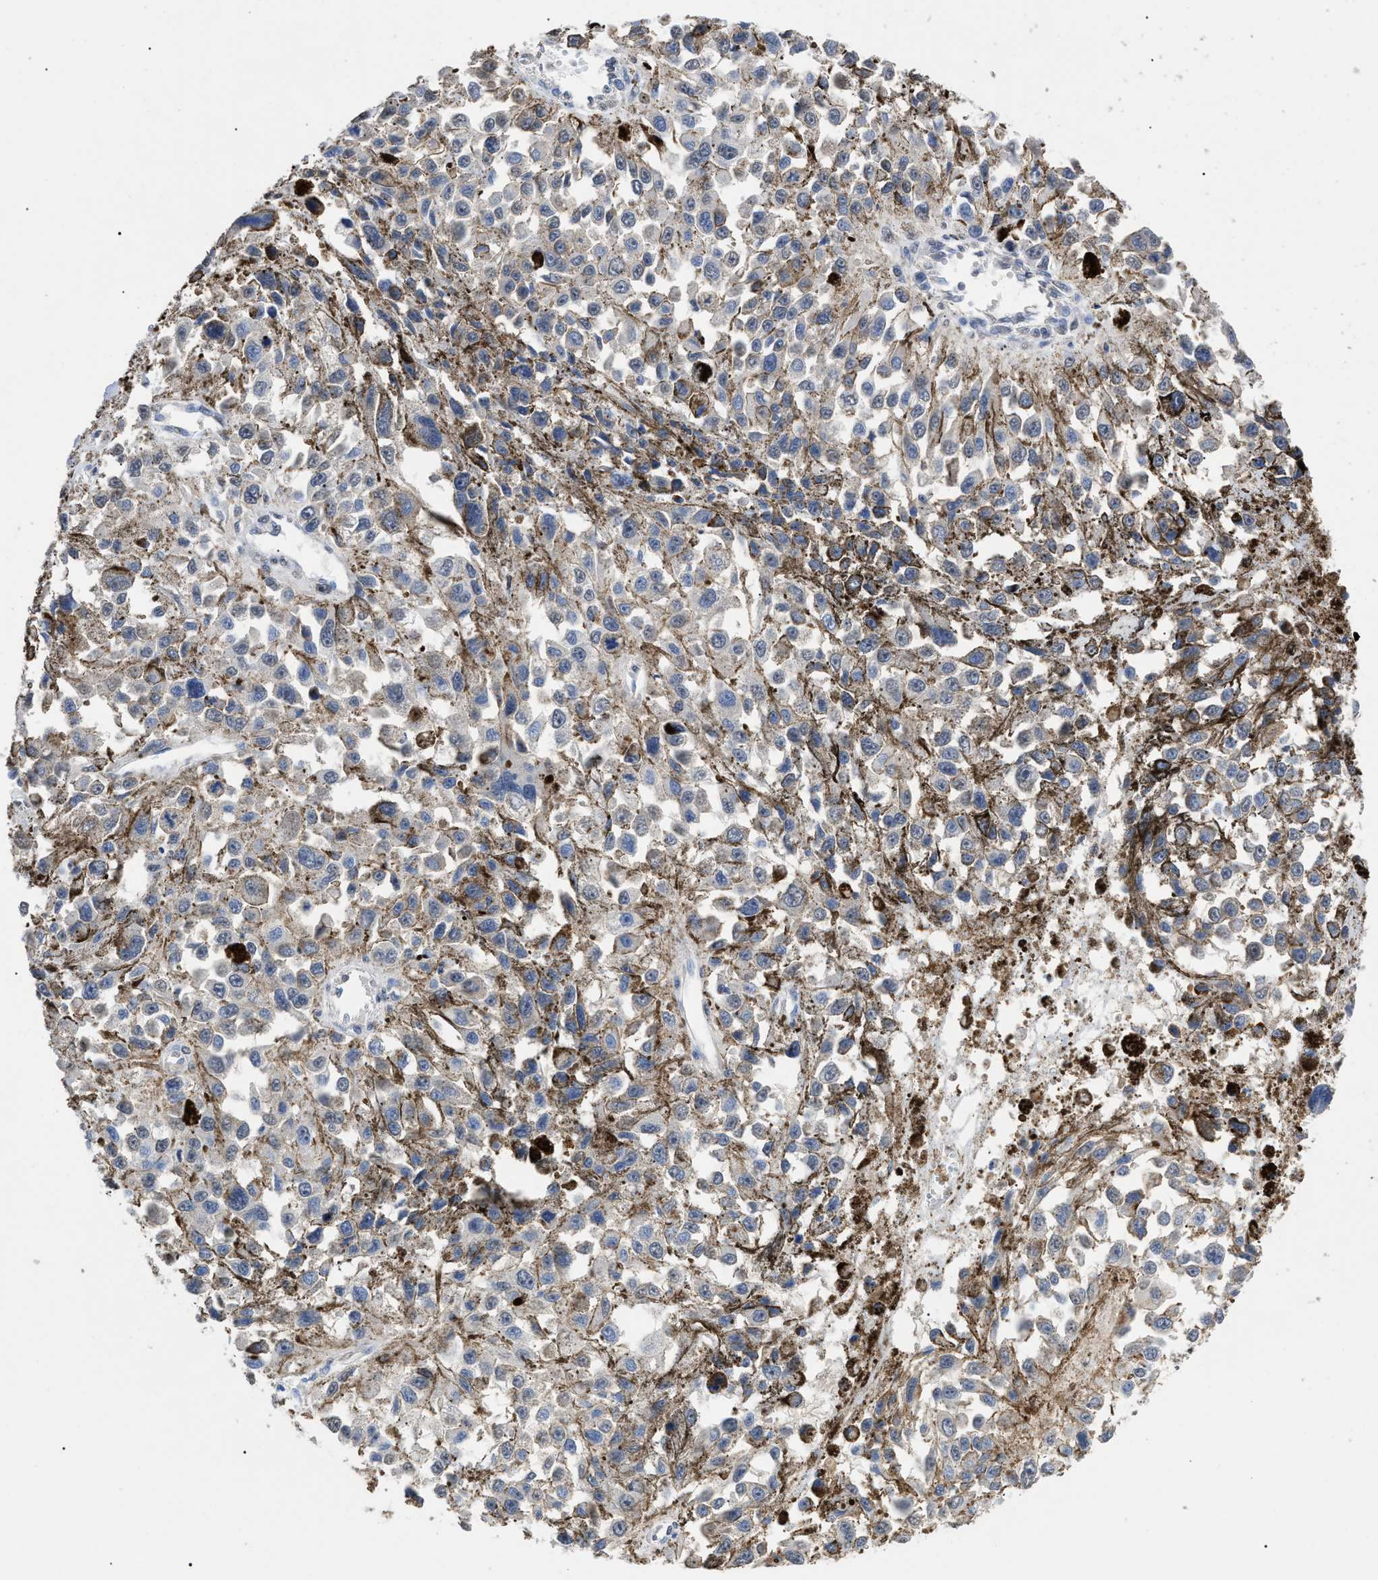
{"staining": {"intensity": "negative", "quantity": "none", "location": "none"}, "tissue": "melanoma", "cell_type": "Tumor cells", "image_type": "cancer", "snomed": [{"axis": "morphology", "description": "Malignant melanoma, Metastatic site"}, {"axis": "topography", "description": "Lymph node"}], "caption": "The micrograph demonstrates no staining of tumor cells in melanoma.", "gene": "SFXN5", "patient": {"sex": "male", "age": 59}}